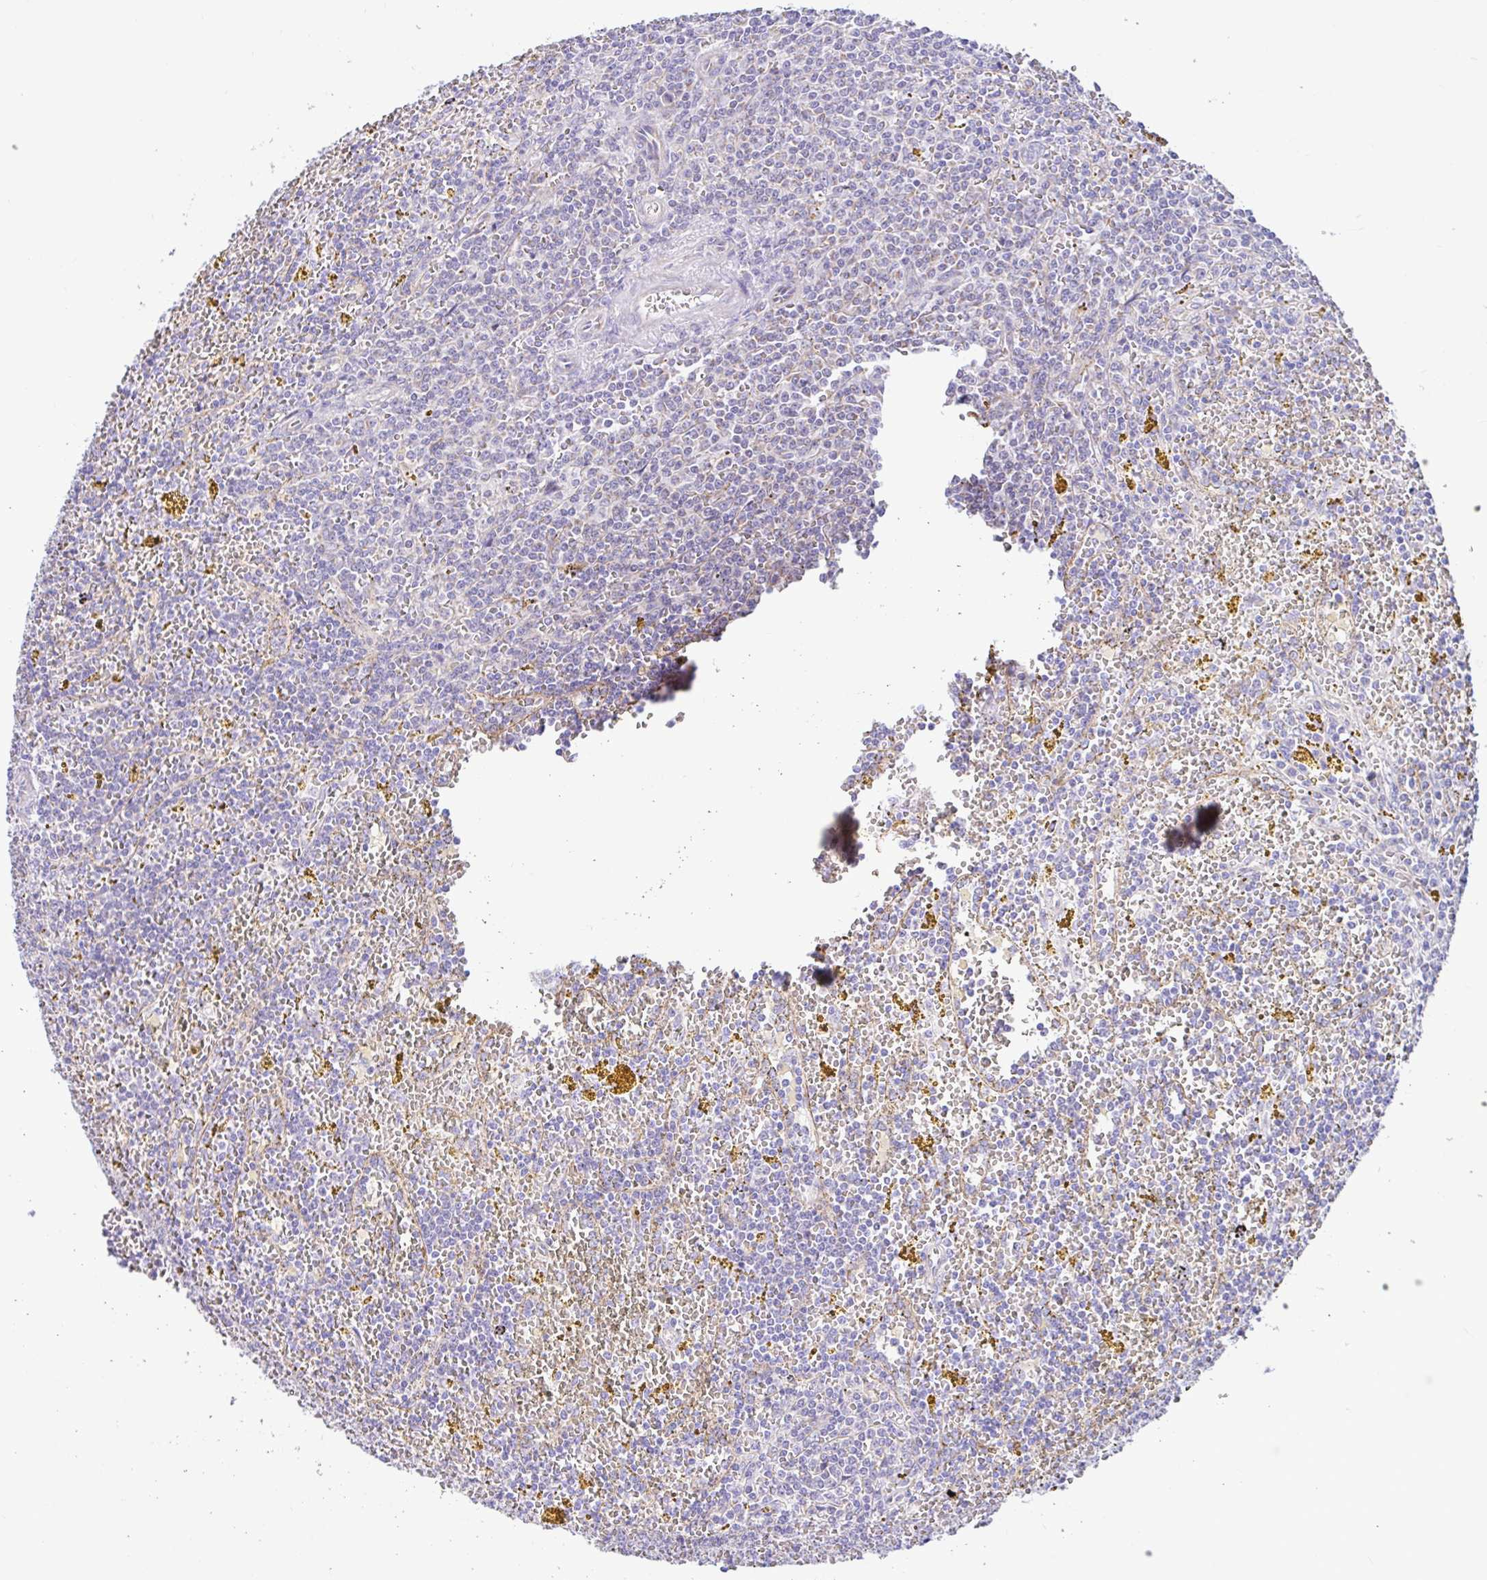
{"staining": {"intensity": "negative", "quantity": "none", "location": "none"}, "tissue": "lymphoma", "cell_type": "Tumor cells", "image_type": "cancer", "snomed": [{"axis": "morphology", "description": "Malignant lymphoma, non-Hodgkin's type, Low grade"}, {"axis": "topography", "description": "Spleen"}, {"axis": "topography", "description": "Lymph node"}], "caption": "Low-grade malignant lymphoma, non-Hodgkin's type was stained to show a protein in brown. There is no significant expression in tumor cells.", "gene": "NDUFS2", "patient": {"sex": "female", "age": 66}}